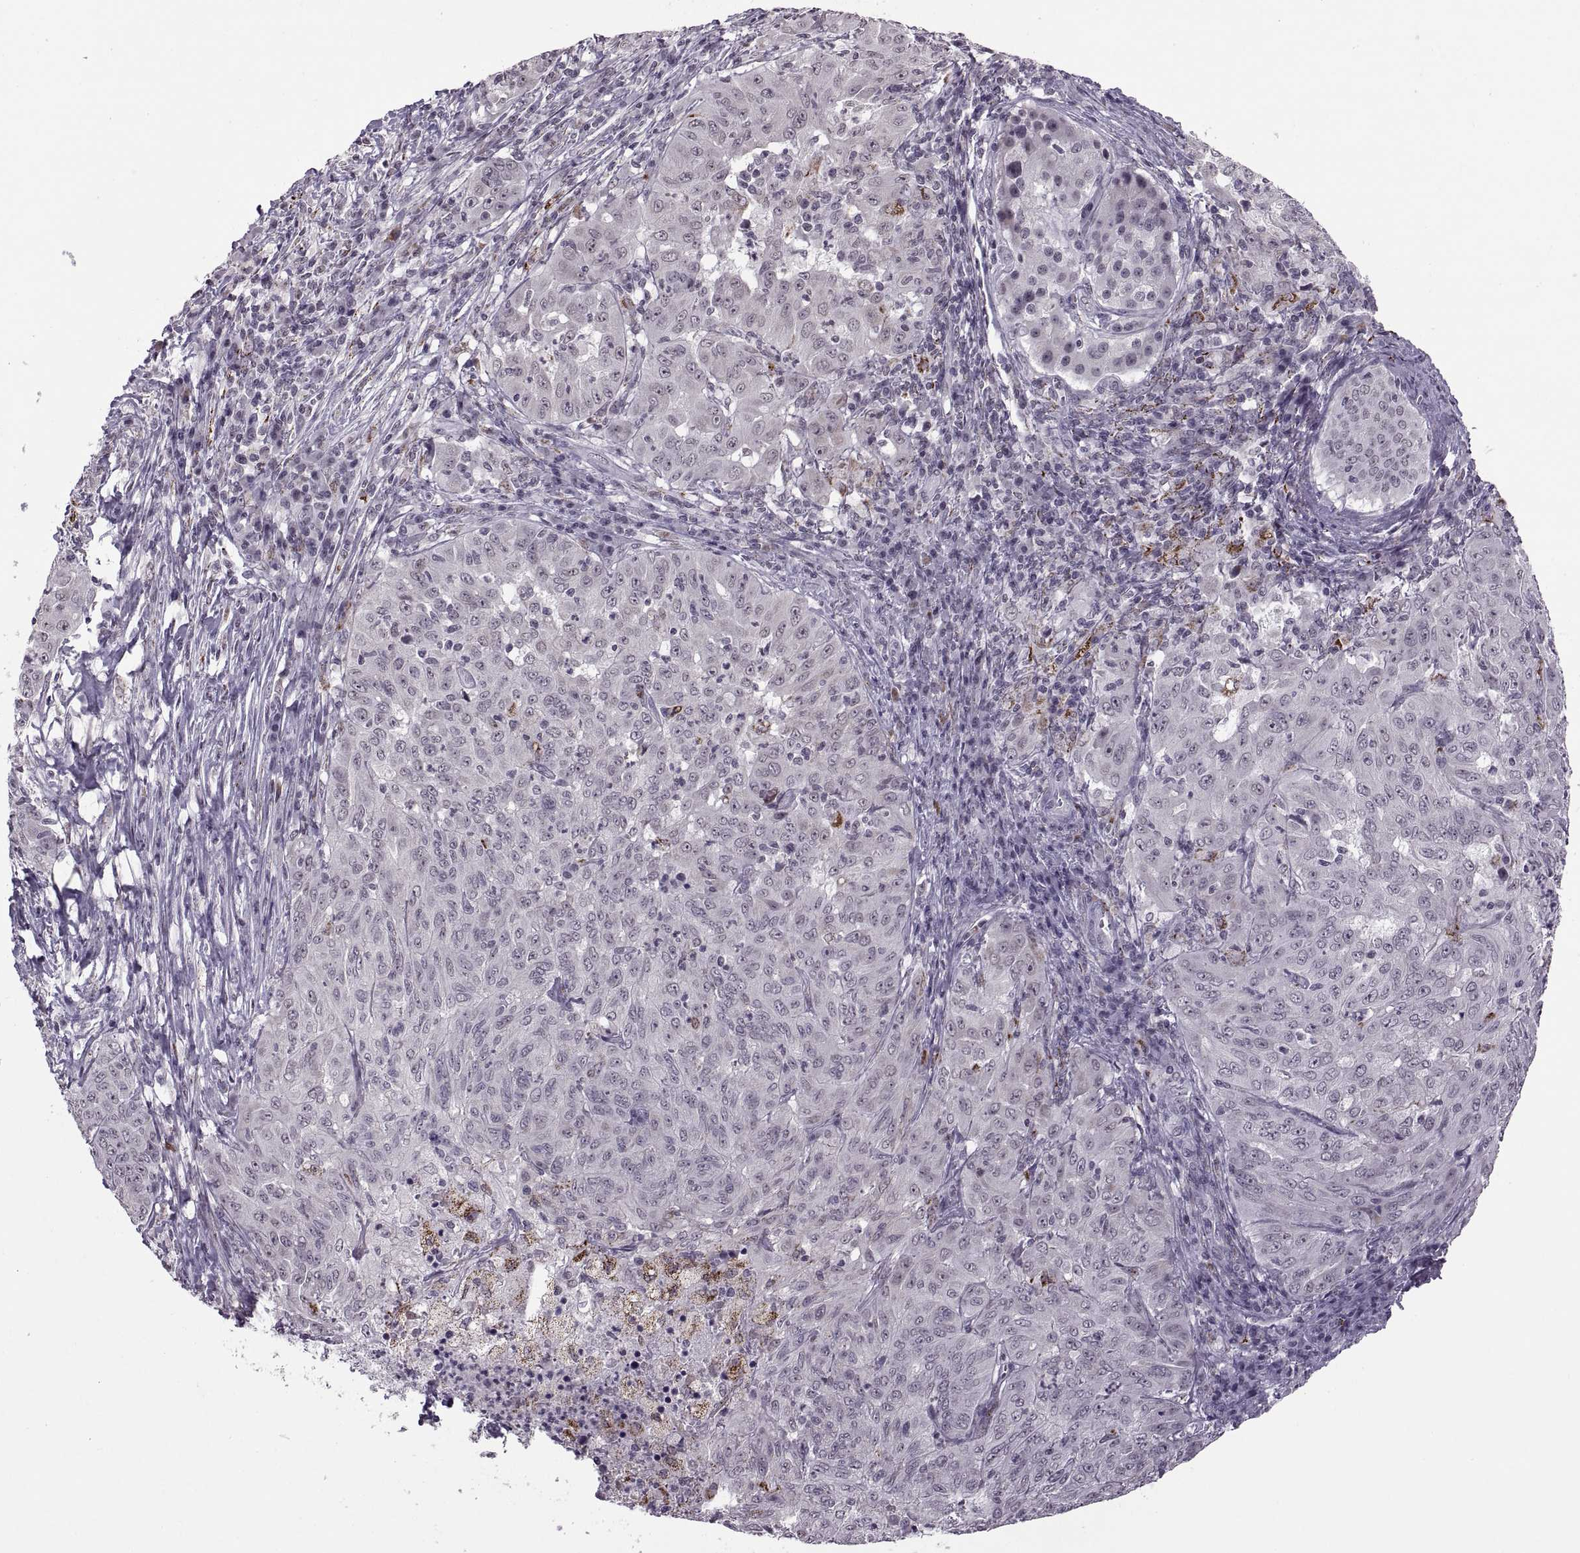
{"staining": {"intensity": "negative", "quantity": "none", "location": "none"}, "tissue": "pancreatic cancer", "cell_type": "Tumor cells", "image_type": "cancer", "snomed": [{"axis": "morphology", "description": "Adenocarcinoma, NOS"}, {"axis": "topography", "description": "Pancreas"}], "caption": "This photomicrograph is of pancreatic cancer (adenocarcinoma) stained with immunohistochemistry to label a protein in brown with the nuclei are counter-stained blue. There is no staining in tumor cells.", "gene": "OTP", "patient": {"sex": "male", "age": 63}}